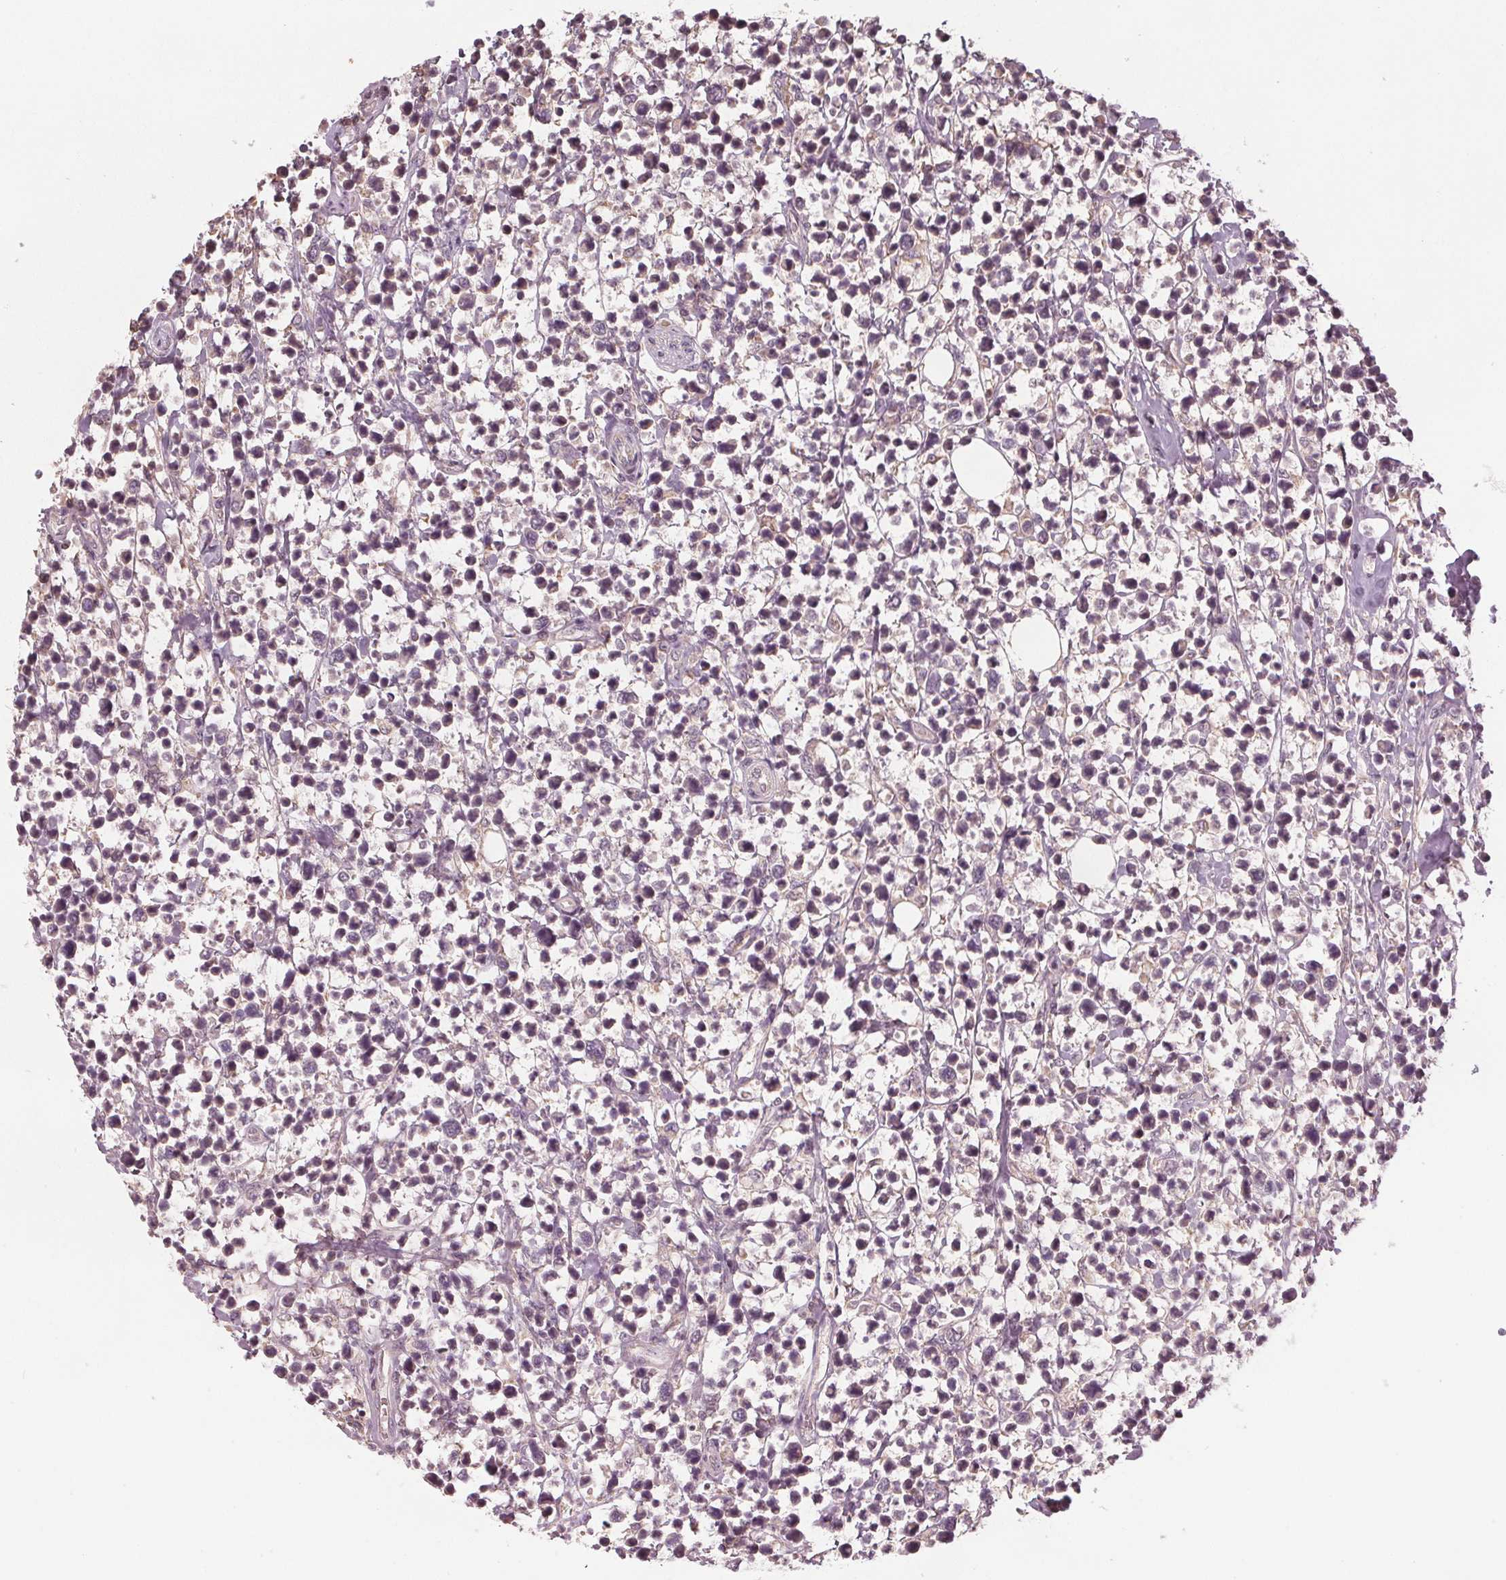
{"staining": {"intensity": "negative", "quantity": "none", "location": "none"}, "tissue": "lymphoma", "cell_type": "Tumor cells", "image_type": "cancer", "snomed": [{"axis": "morphology", "description": "Malignant lymphoma, non-Hodgkin's type, High grade"}, {"axis": "topography", "description": "Soft tissue"}], "caption": "Human lymphoma stained for a protein using immunohistochemistry reveals no expression in tumor cells.", "gene": "GNB2", "patient": {"sex": "female", "age": 56}}